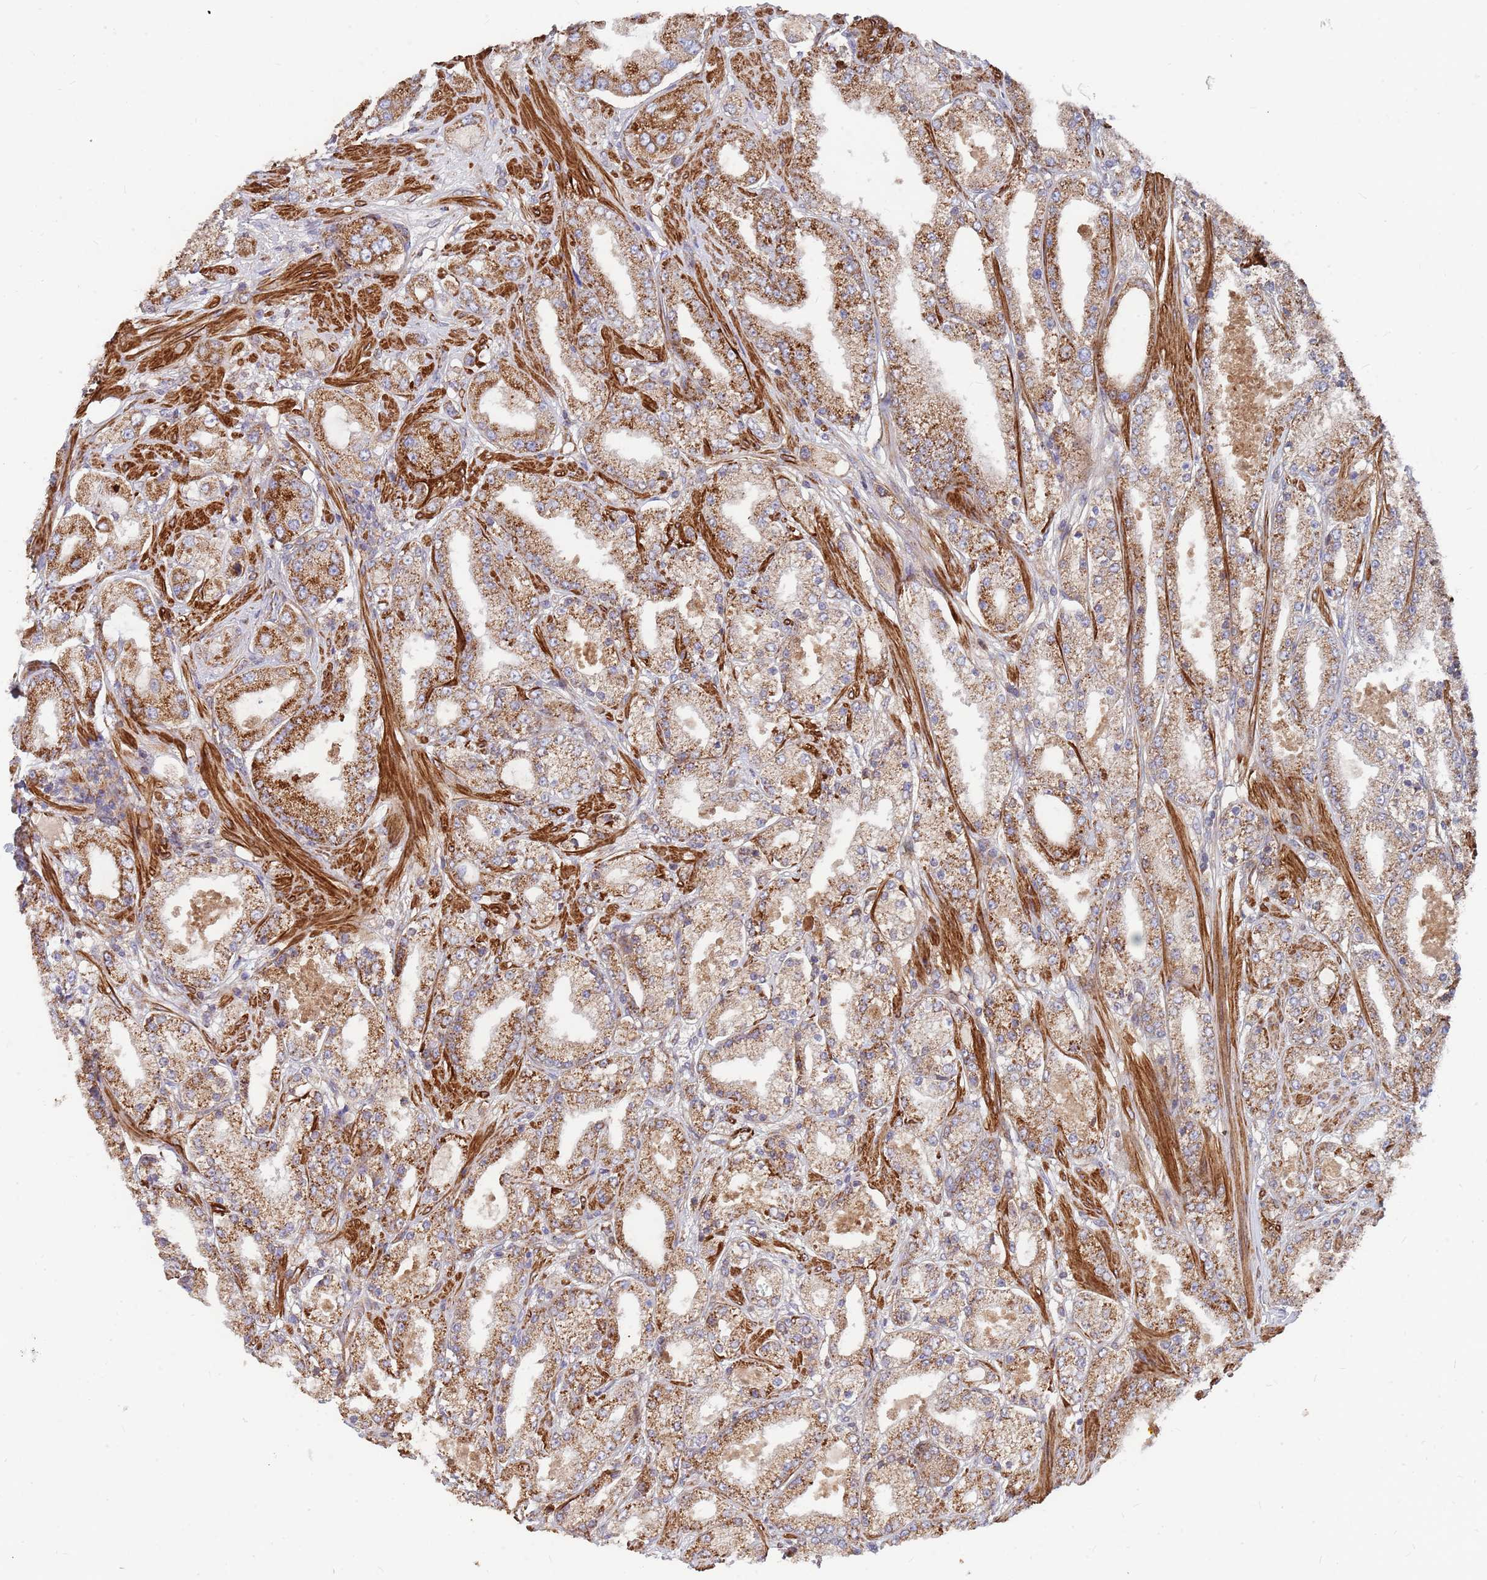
{"staining": {"intensity": "moderate", "quantity": ">75%", "location": "cytoplasmic/membranous"}, "tissue": "prostate cancer", "cell_type": "Tumor cells", "image_type": "cancer", "snomed": [{"axis": "morphology", "description": "Adenocarcinoma, High grade"}, {"axis": "topography", "description": "Prostate"}], "caption": "Immunohistochemistry (DAB) staining of human adenocarcinoma (high-grade) (prostate) displays moderate cytoplasmic/membranous protein staining in approximately >75% of tumor cells.", "gene": "WDFY3", "patient": {"sex": "male", "age": 68}}